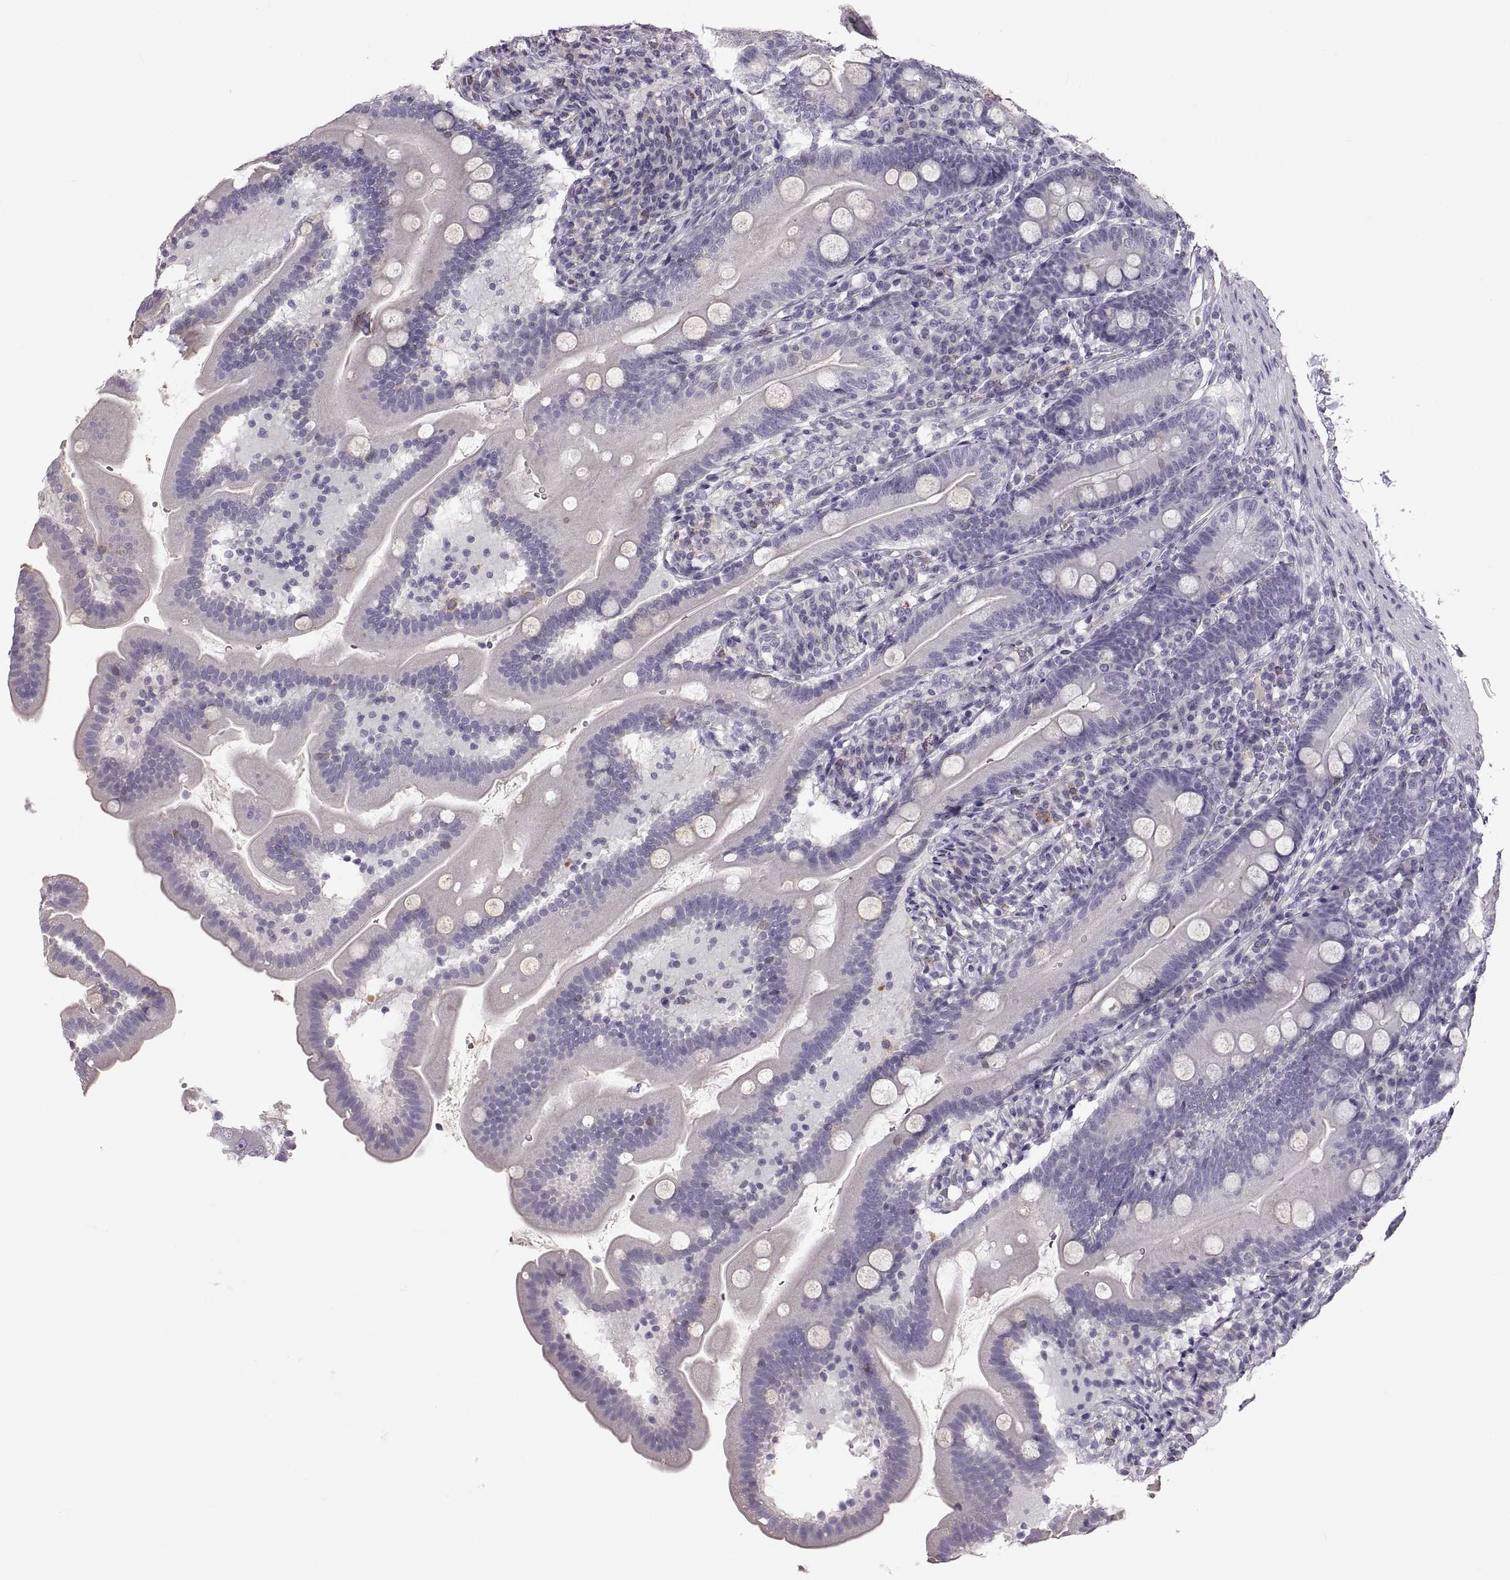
{"staining": {"intensity": "negative", "quantity": "none", "location": "none"}, "tissue": "duodenum", "cell_type": "Glandular cells", "image_type": "normal", "snomed": [{"axis": "morphology", "description": "Normal tissue, NOS"}, {"axis": "topography", "description": "Duodenum"}], "caption": "An image of duodenum stained for a protein exhibits no brown staining in glandular cells. The staining was performed using DAB to visualize the protein expression in brown, while the nuclei were stained in blue with hematoxylin (Magnification: 20x).", "gene": "RUNDC3A", "patient": {"sex": "female", "age": 67}}